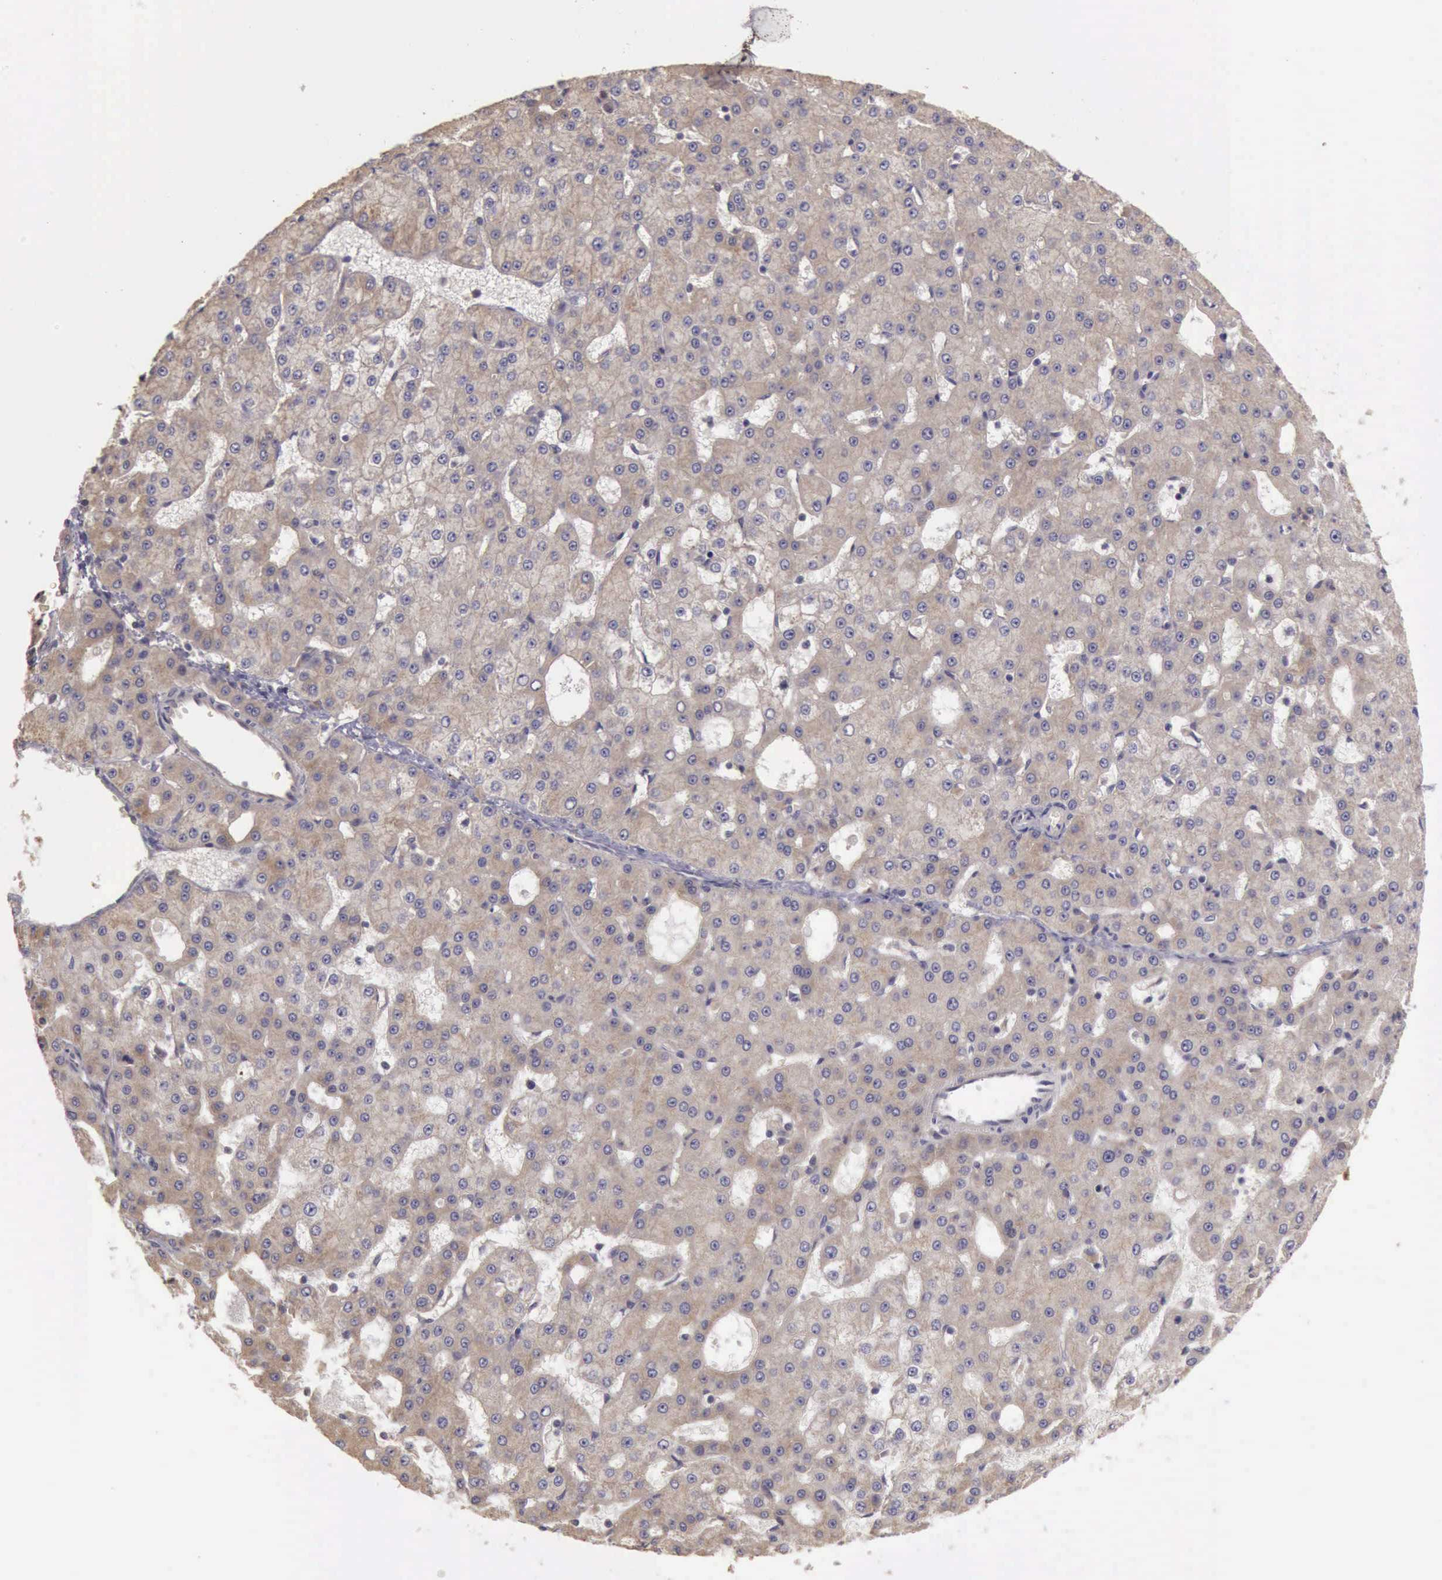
{"staining": {"intensity": "weak", "quantity": ">75%", "location": "cytoplasmic/membranous"}, "tissue": "liver cancer", "cell_type": "Tumor cells", "image_type": "cancer", "snomed": [{"axis": "morphology", "description": "Carcinoma, Hepatocellular, NOS"}, {"axis": "topography", "description": "Liver"}], "caption": "Immunohistochemistry (IHC) (DAB (3,3'-diaminobenzidine)) staining of hepatocellular carcinoma (liver) reveals weak cytoplasmic/membranous protein expression in approximately >75% of tumor cells.", "gene": "EIF5", "patient": {"sex": "male", "age": 47}}